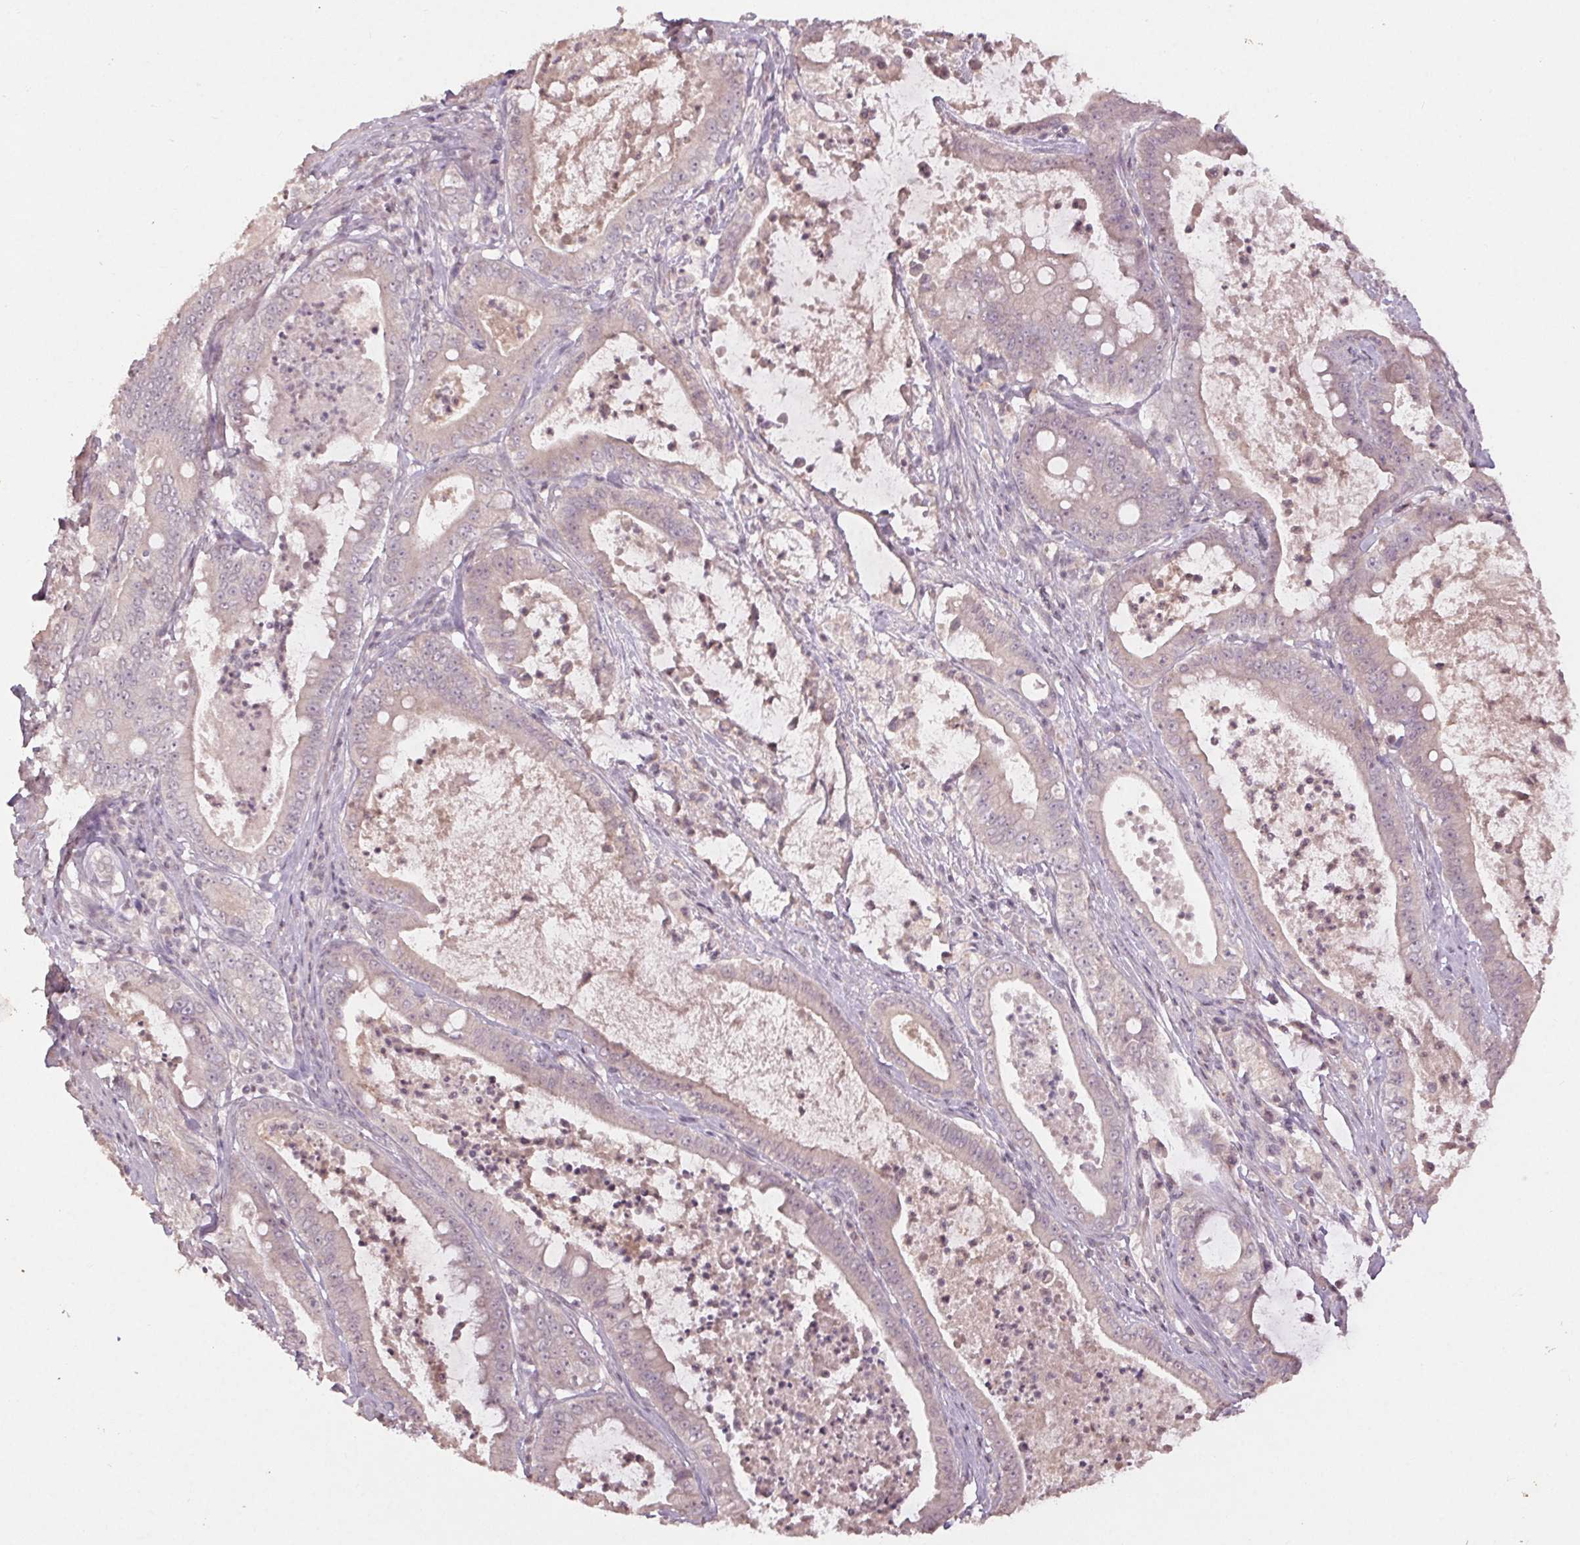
{"staining": {"intensity": "negative", "quantity": "none", "location": "none"}, "tissue": "pancreatic cancer", "cell_type": "Tumor cells", "image_type": "cancer", "snomed": [{"axis": "morphology", "description": "Adenocarcinoma, NOS"}, {"axis": "topography", "description": "Pancreas"}], "caption": "The image exhibits no staining of tumor cells in pancreatic adenocarcinoma. The staining is performed using DAB (3,3'-diaminobenzidine) brown chromogen with nuclei counter-stained in using hematoxylin.", "gene": "KLRC3", "patient": {"sex": "male", "age": 71}}